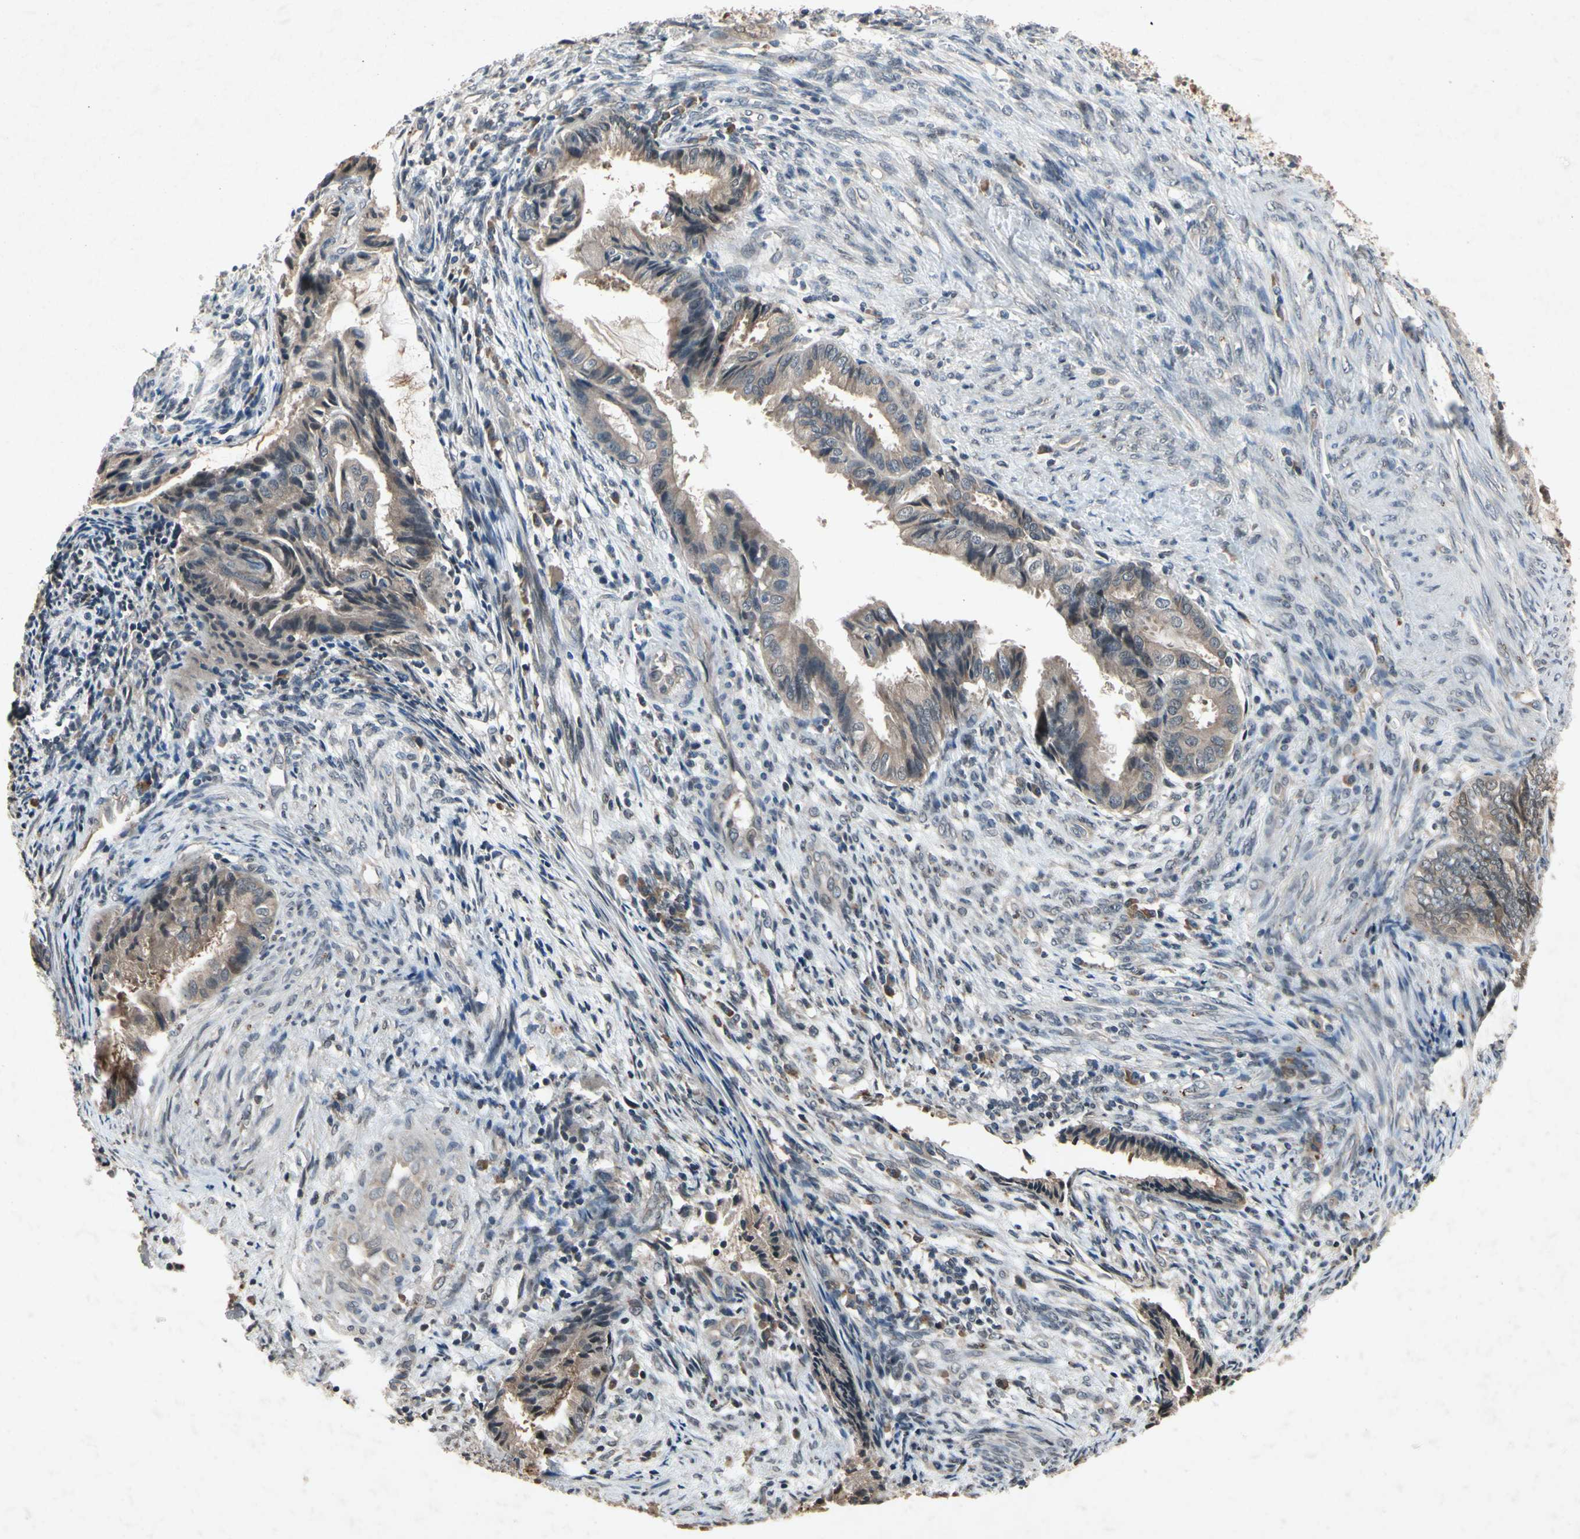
{"staining": {"intensity": "moderate", "quantity": ">75%", "location": "cytoplasmic/membranous"}, "tissue": "endometrial cancer", "cell_type": "Tumor cells", "image_type": "cancer", "snomed": [{"axis": "morphology", "description": "Adenocarcinoma, NOS"}, {"axis": "topography", "description": "Endometrium"}], "caption": "The immunohistochemical stain shows moderate cytoplasmic/membranous staining in tumor cells of endometrial cancer tissue.", "gene": "DPY19L3", "patient": {"sex": "female", "age": 86}}